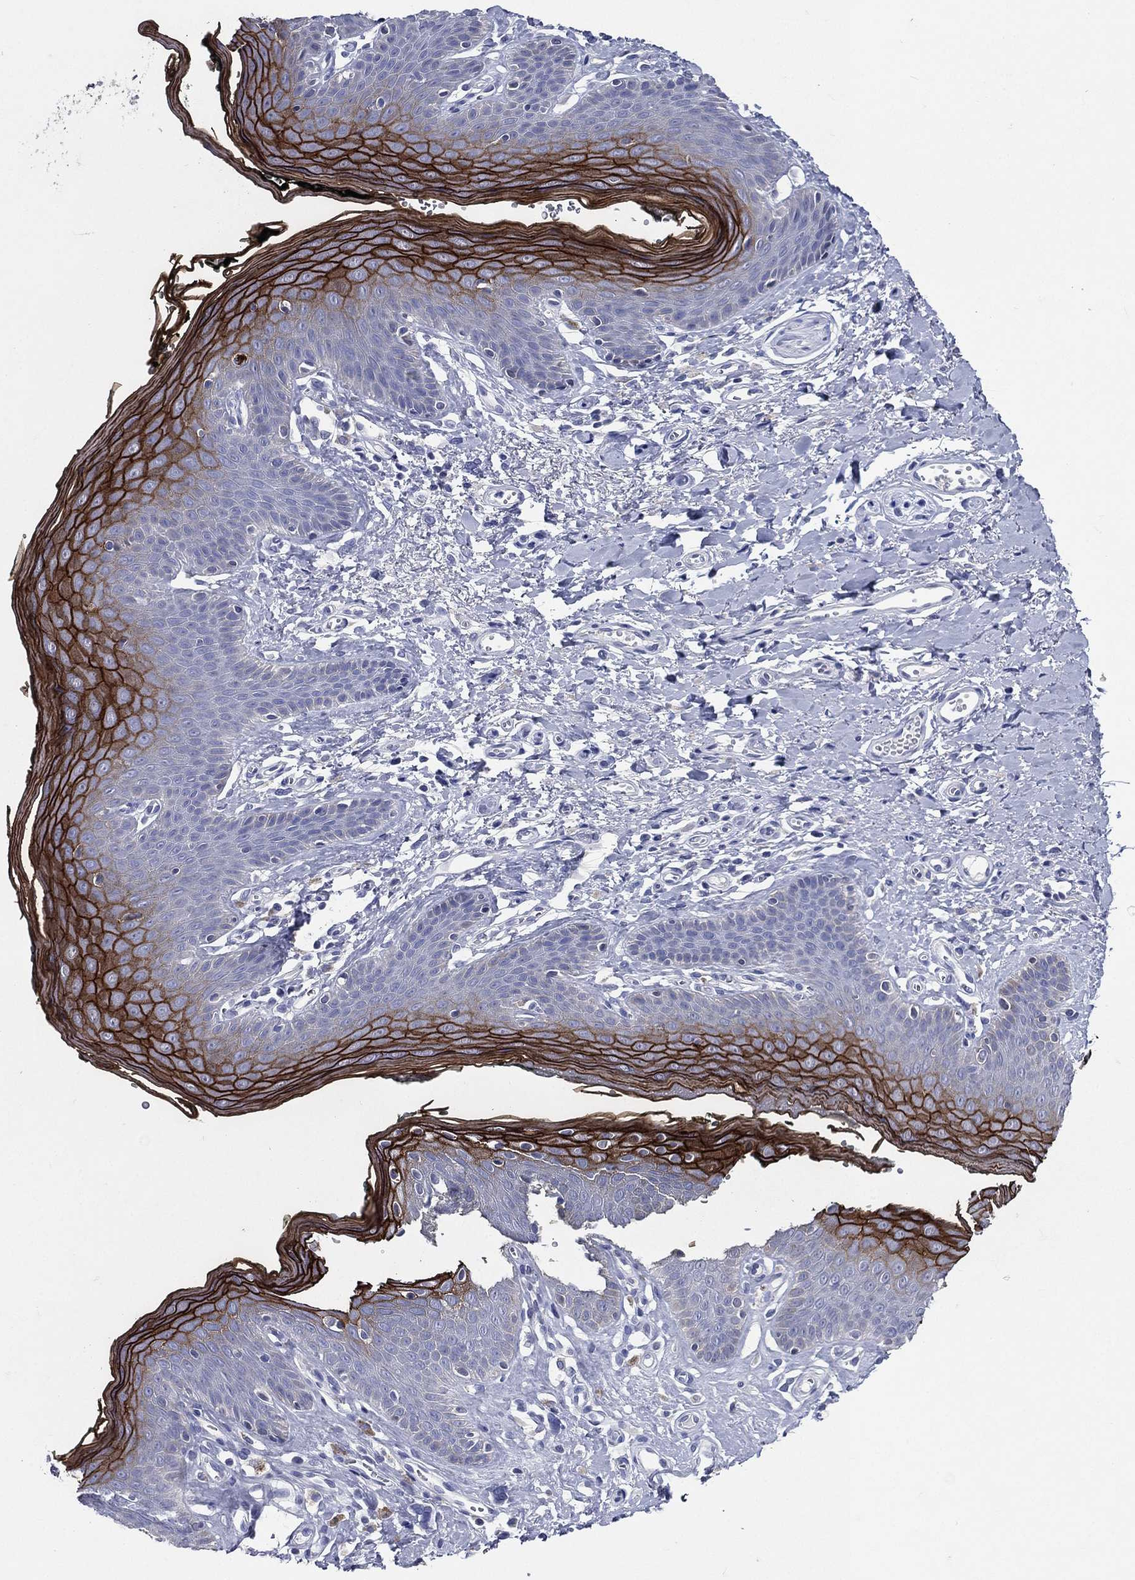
{"staining": {"intensity": "strong", "quantity": "<25%", "location": "cytoplasmic/membranous"}, "tissue": "vagina", "cell_type": "Squamous epithelial cells", "image_type": "normal", "snomed": [{"axis": "morphology", "description": "Normal tissue, NOS"}, {"axis": "topography", "description": "Vagina"}], "caption": "Vagina stained with DAB immunohistochemistry (IHC) exhibits medium levels of strong cytoplasmic/membranous staining in about <25% of squamous epithelial cells. (DAB = brown stain, brightfield microscopy at high magnification).", "gene": "TGM1", "patient": {"sex": "female", "age": 66}}